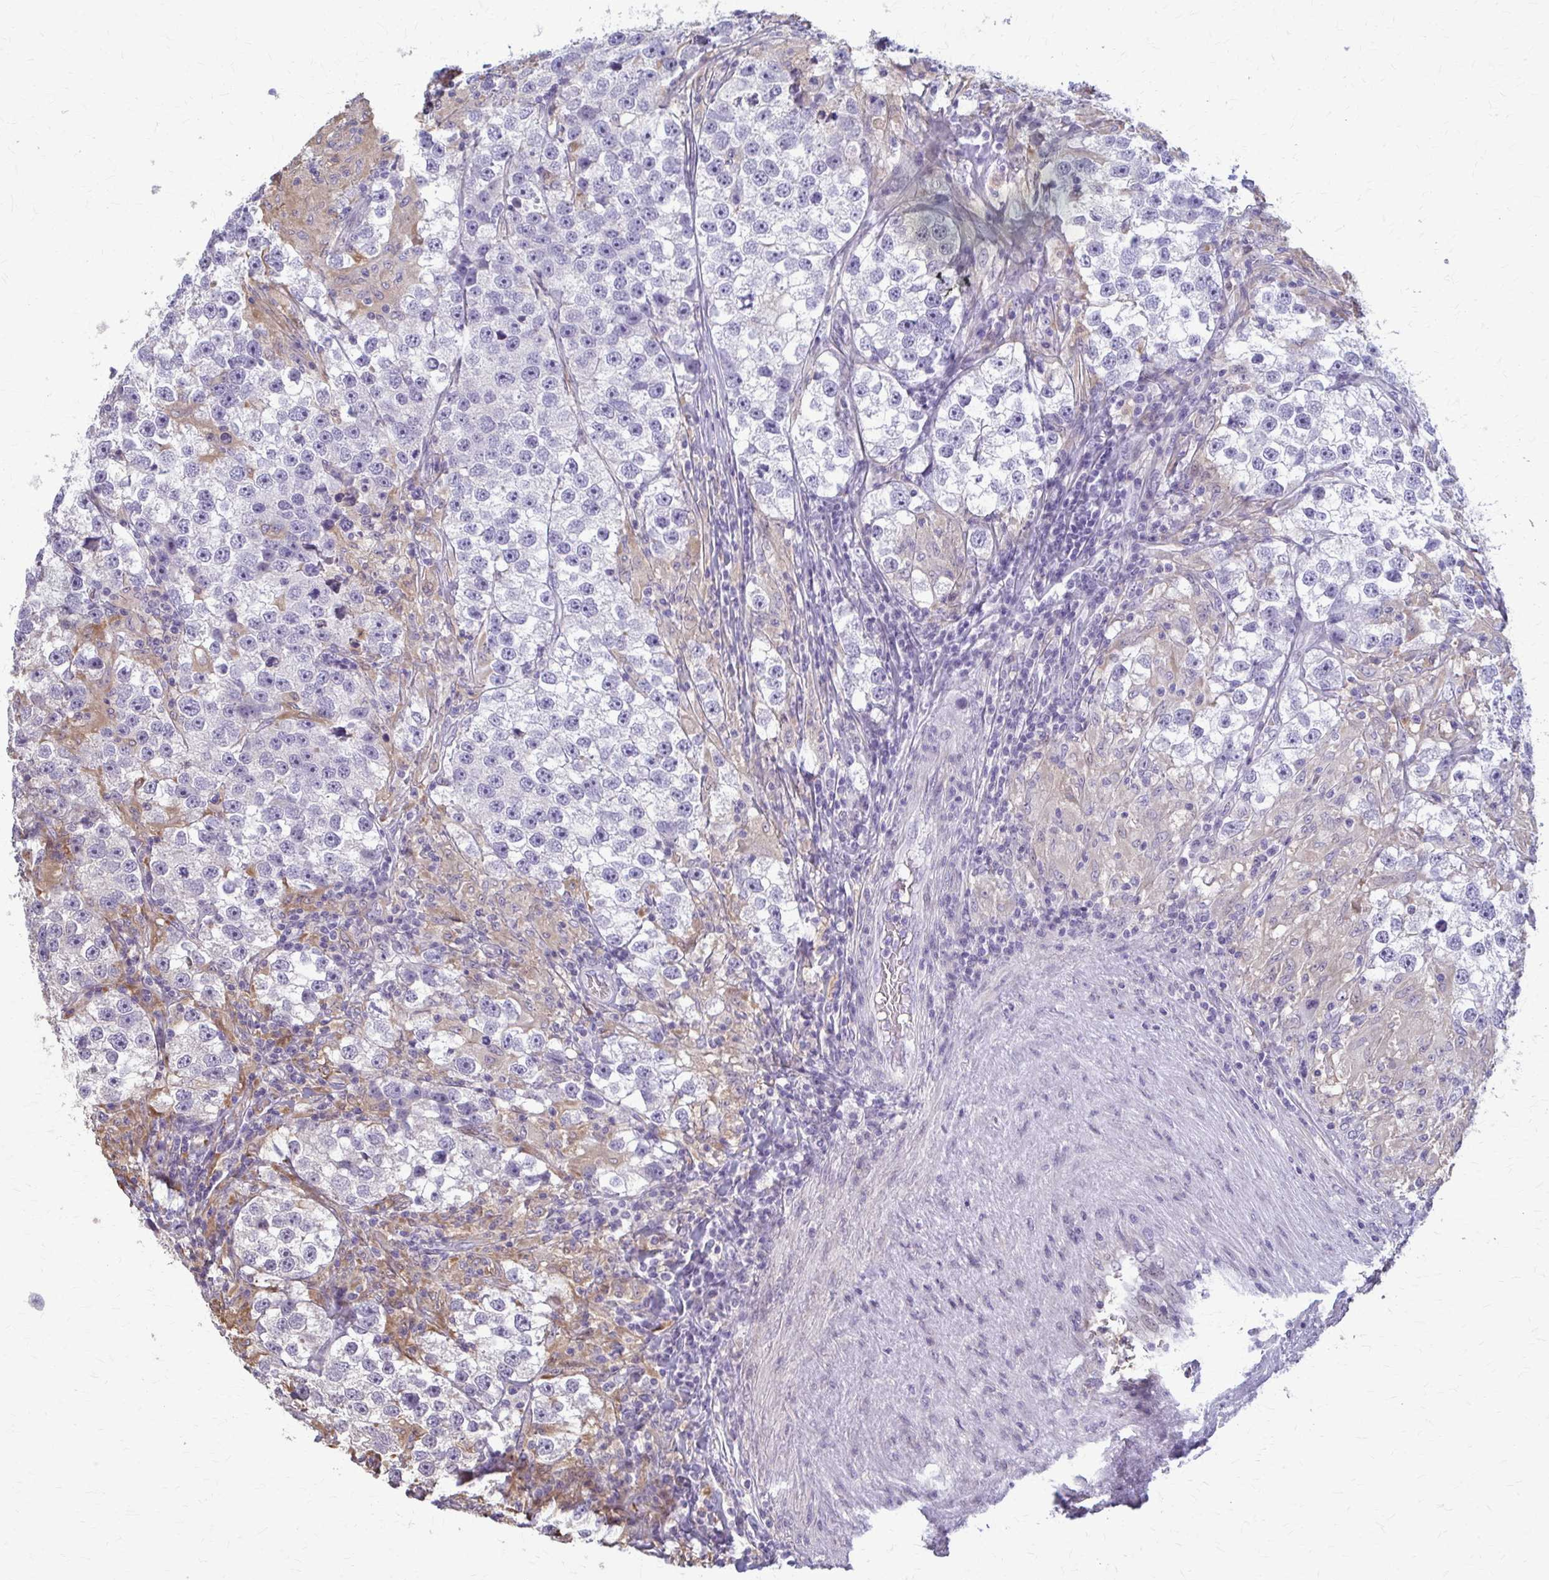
{"staining": {"intensity": "negative", "quantity": "none", "location": "none"}, "tissue": "testis cancer", "cell_type": "Tumor cells", "image_type": "cancer", "snomed": [{"axis": "morphology", "description": "Seminoma, NOS"}, {"axis": "topography", "description": "Testis"}], "caption": "This is an immunohistochemistry (IHC) image of human testis seminoma. There is no expression in tumor cells.", "gene": "ZNF34", "patient": {"sex": "male", "age": 46}}